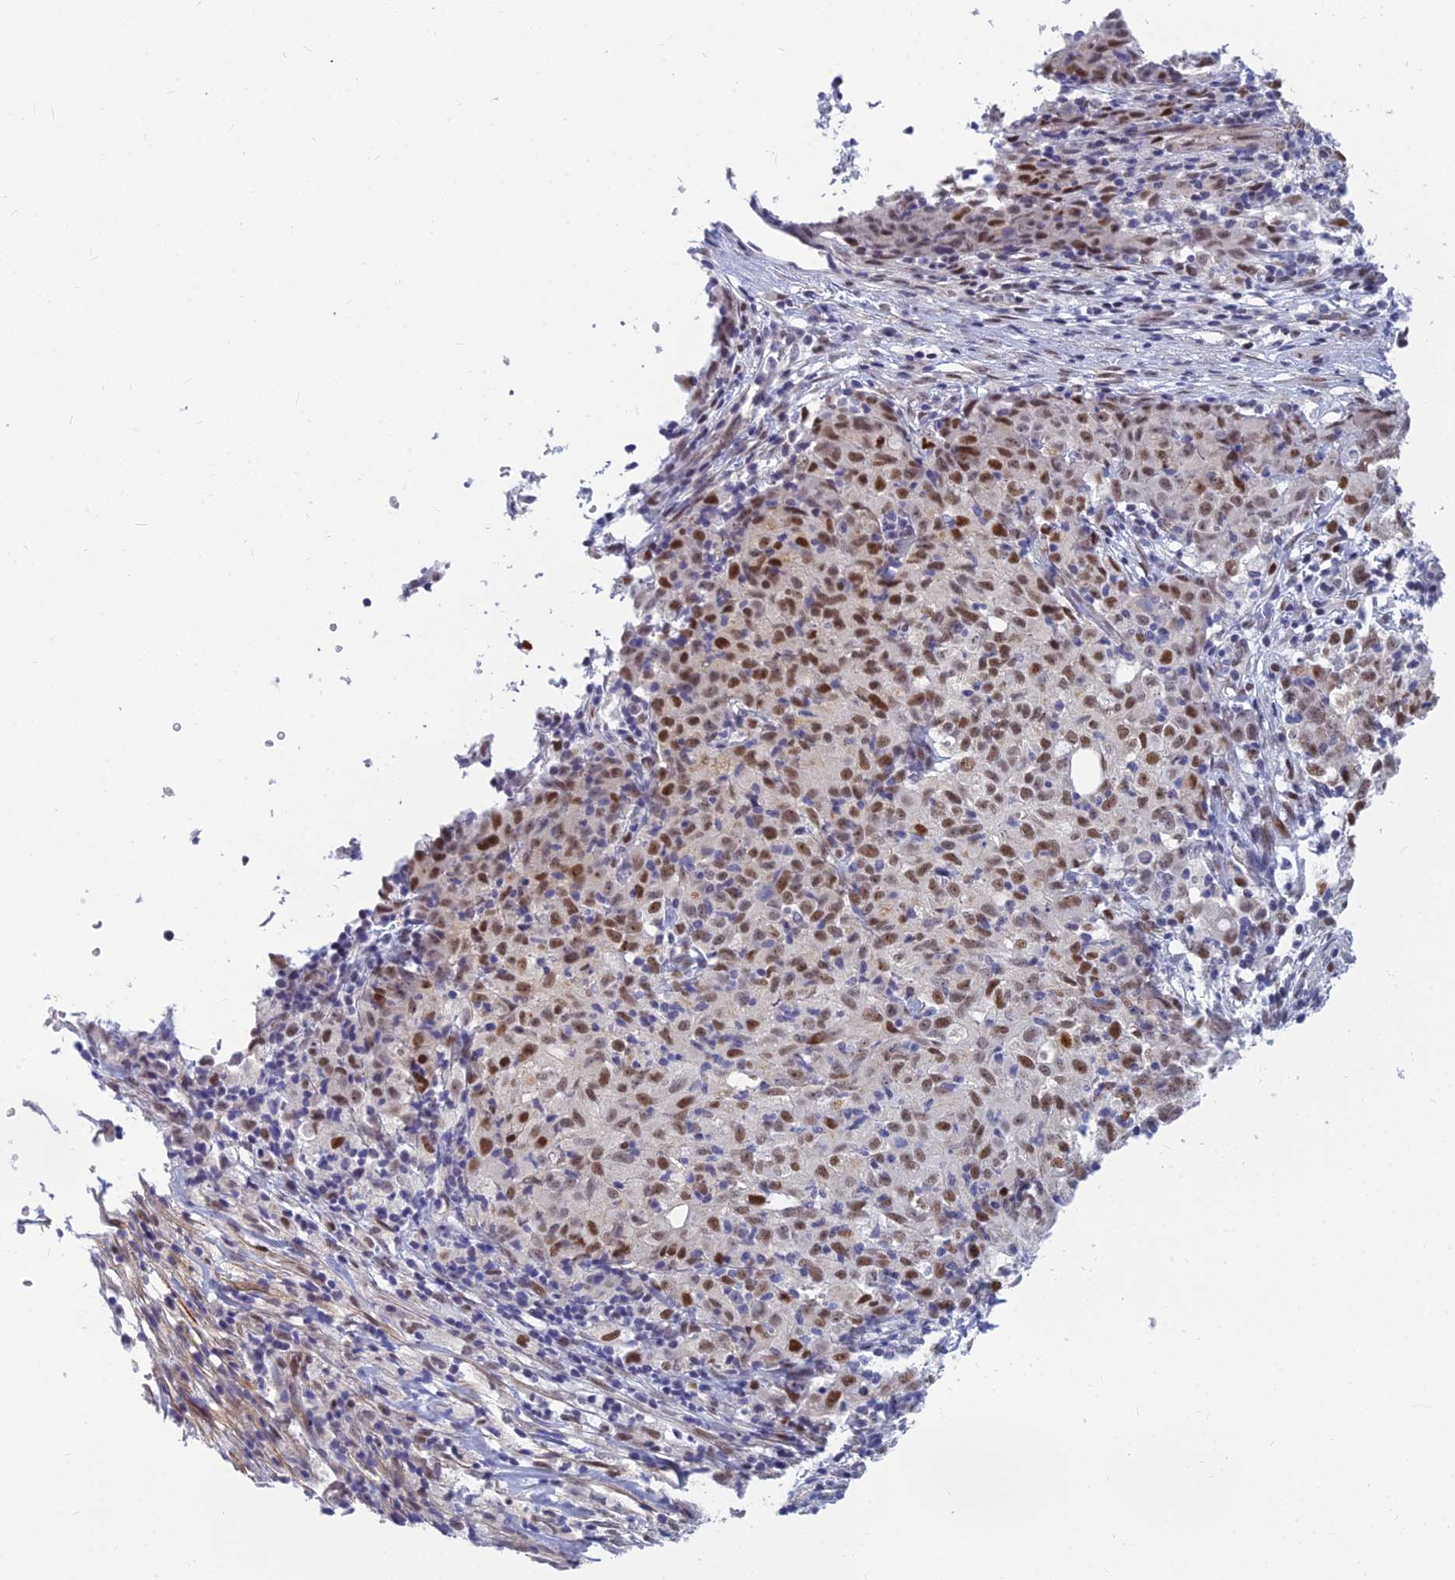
{"staining": {"intensity": "moderate", "quantity": "25%-75%", "location": "nuclear"}, "tissue": "ovarian cancer", "cell_type": "Tumor cells", "image_type": "cancer", "snomed": [{"axis": "morphology", "description": "Carcinoma, endometroid"}, {"axis": "topography", "description": "Ovary"}], "caption": "An image showing moderate nuclear staining in about 25%-75% of tumor cells in endometroid carcinoma (ovarian), as visualized by brown immunohistochemical staining.", "gene": "CLK4", "patient": {"sex": "female", "age": 42}}